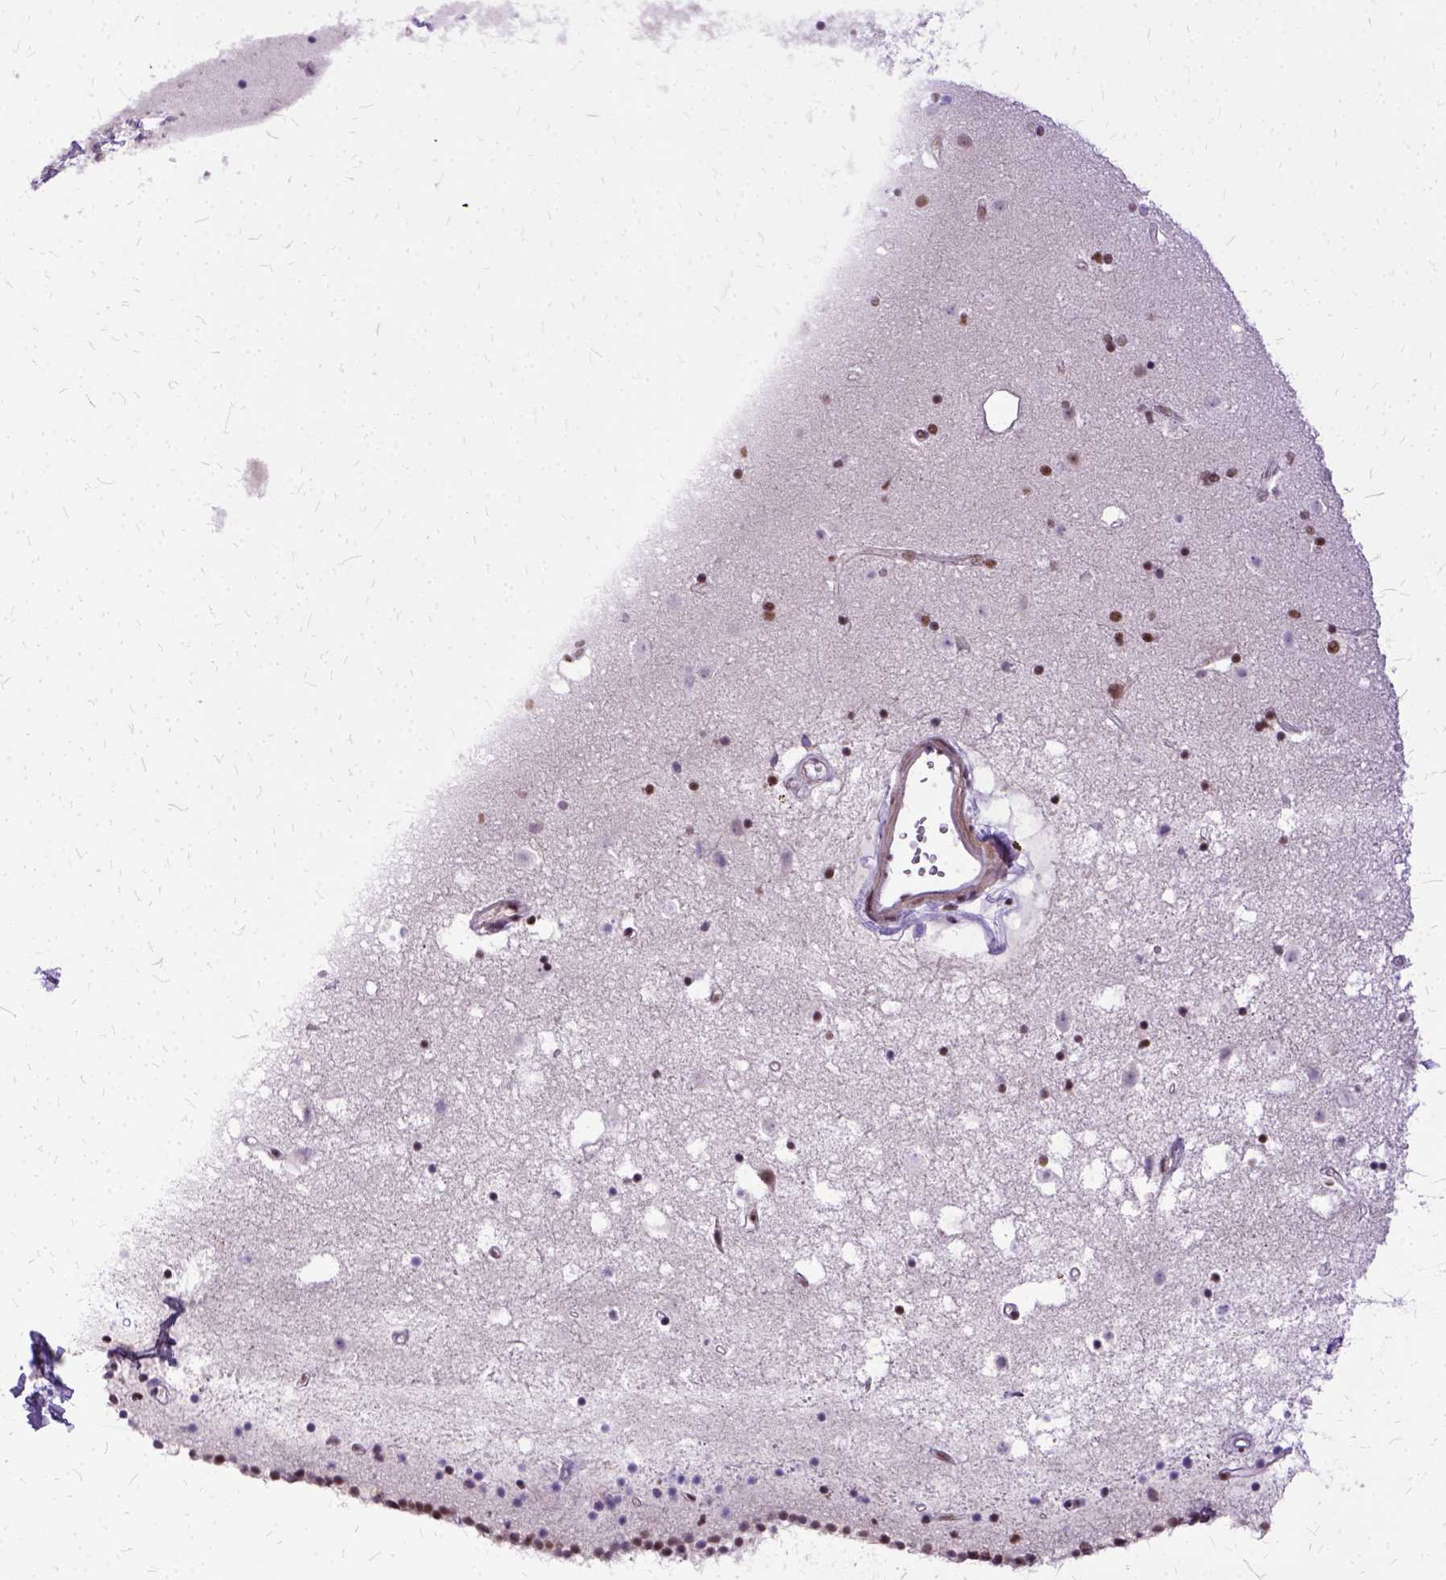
{"staining": {"intensity": "moderate", "quantity": "<25%", "location": "nuclear"}, "tissue": "caudate", "cell_type": "Glial cells", "image_type": "normal", "snomed": [{"axis": "morphology", "description": "Normal tissue, NOS"}, {"axis": "topography", "description": "Lateral ventricle wall"}], "caption": "A high-resolution photomicrograph shows immunohistochemistry staining of unremarkable caudate, which reveals moderate nuclear expression in about <25% of glial cells.", "gene": "SETD1A", "patient": {"sex": "female", "age": 71}}